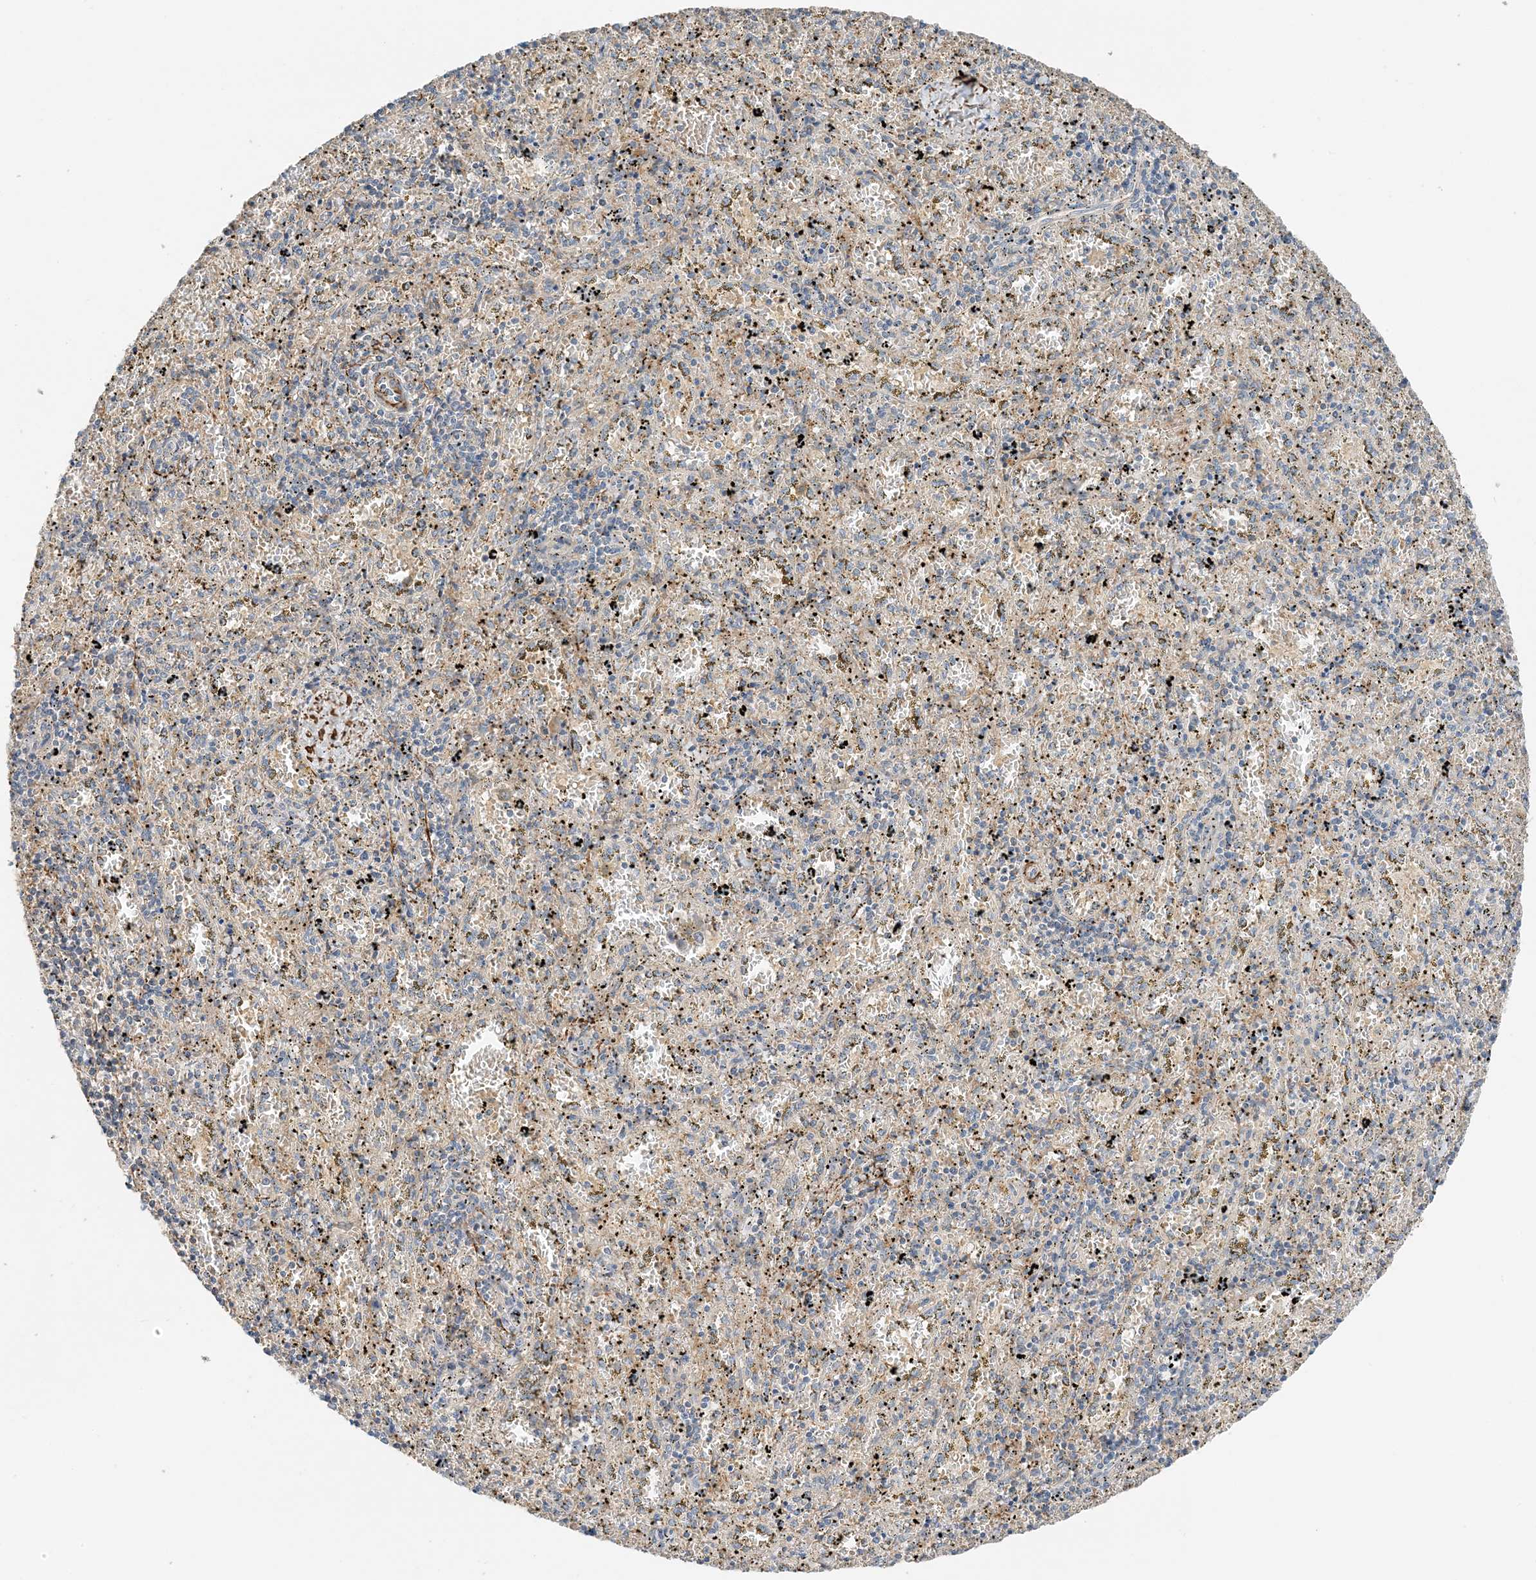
{"staining": {"intensity": "negative", "quantity": "none", "location": "none"}, "tissue": "spleen", "cell_type": "Cells in red pulp", "image_type": "normal", "snomed": [{"axis": "morphology", "description": "Normal tissue, NOS"}, {"axis": "topography", "description": "Spleen"}], "caption": "This is an immunohistochemistry (IHC) photomicrograph of benign human spleen. There is no staining in cells in red pulp.", "gene": "KIFBP", "patient": {"sex": "male", "age": 11}}